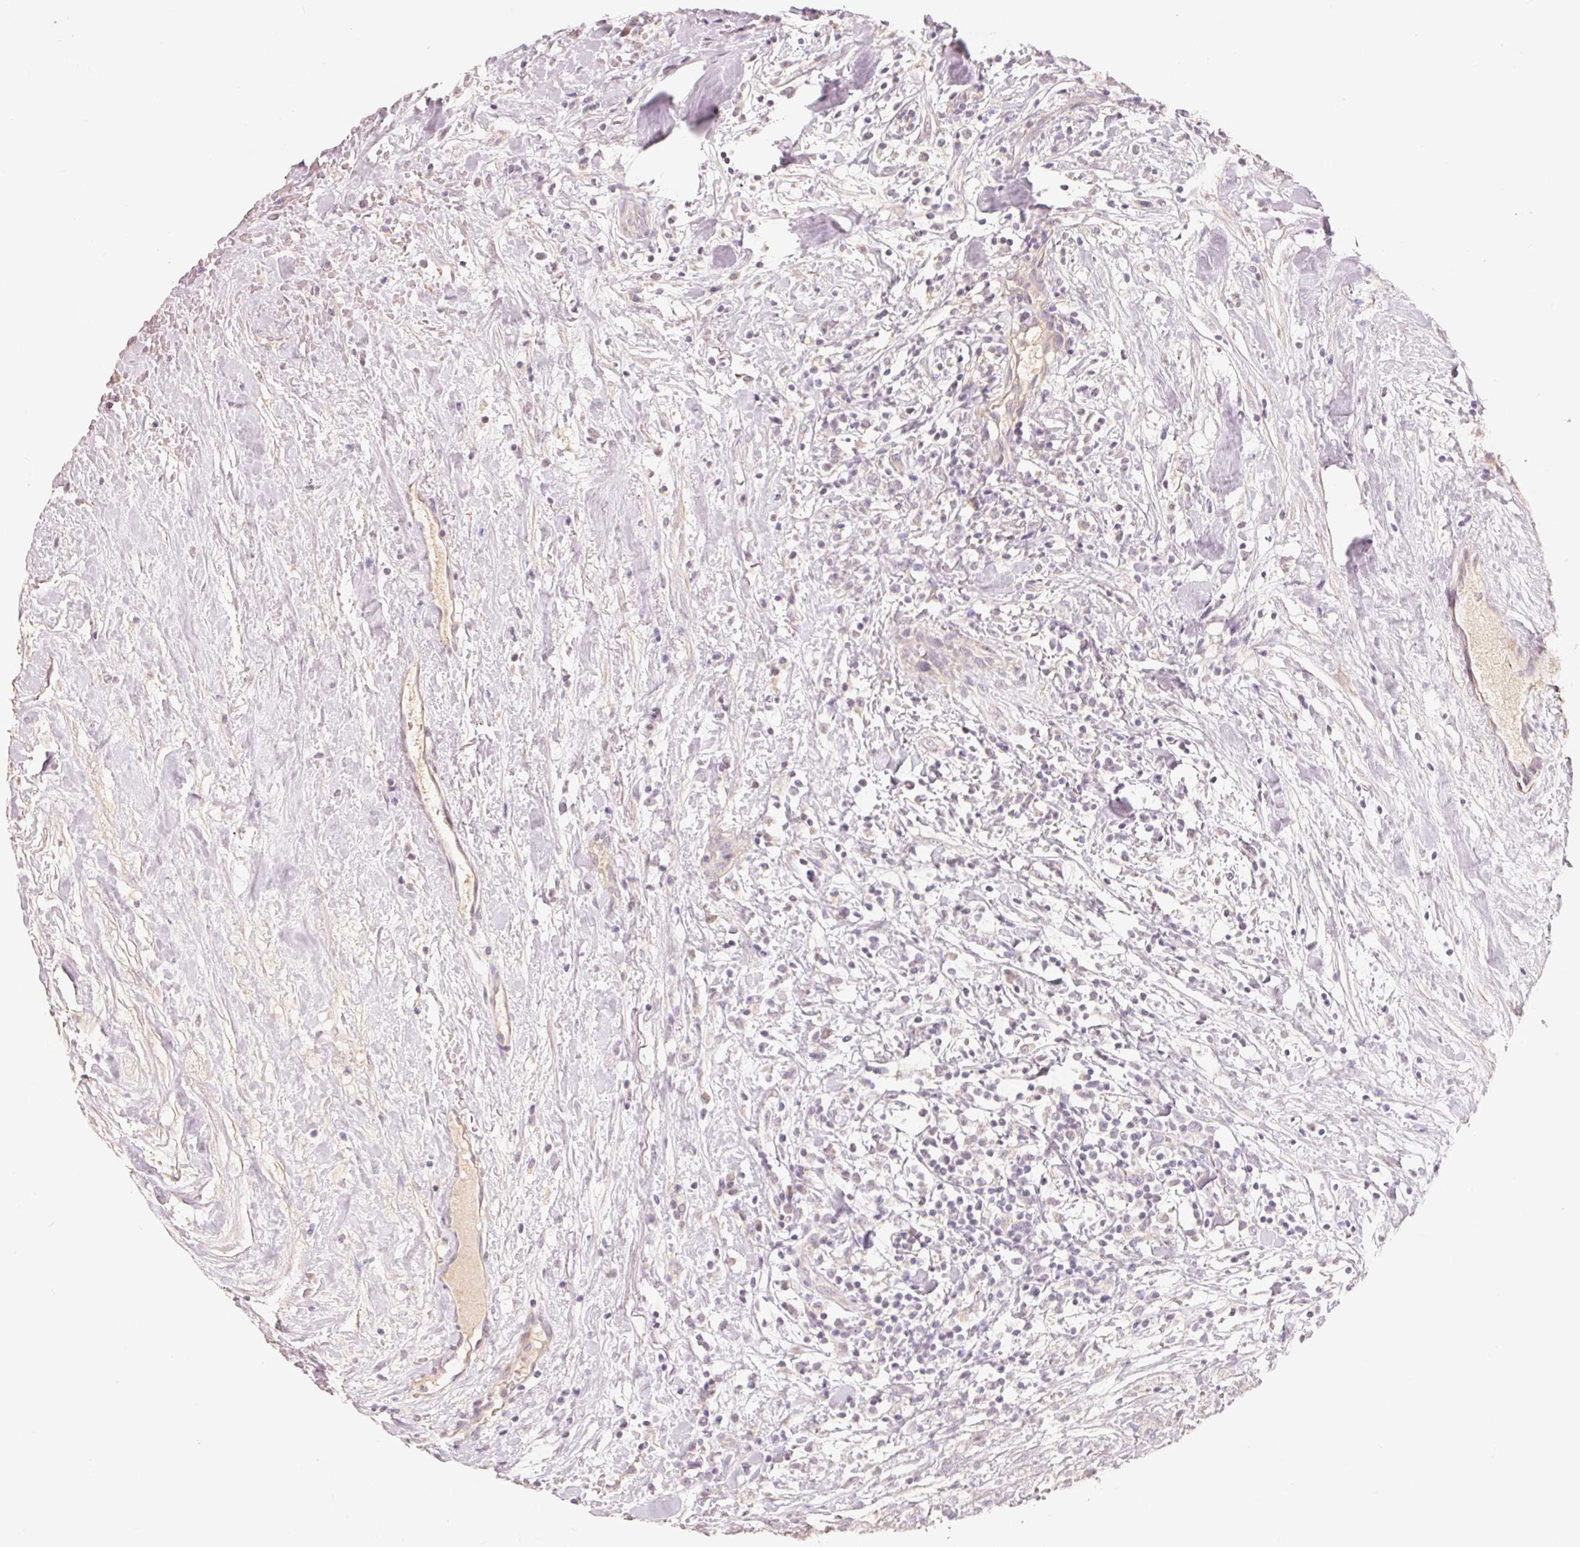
{"staining": {"intensity": "negative", "quantity": "none", "location": "none"}, "tissue": "renal cancer", "cell_type": "Tumor cells", "image_type": "cancer", "snomed": [{"axis": "morphology", "description": "Adenocarcinoma, NOS"}, {"axis": "topography", "description": "Kidney"}], "caption": "High magnification brightfield microscopy of renal cancer (adenocarcinoma) stained with DAB (brown) and counterstained with hematoxylin (blue): tumor cells show no significant positivity. (DAB immunohistochemistry (IHC), high magnification).", "gene": "TP53AIP1", "patient": {"sex": "male", "age": 59}}